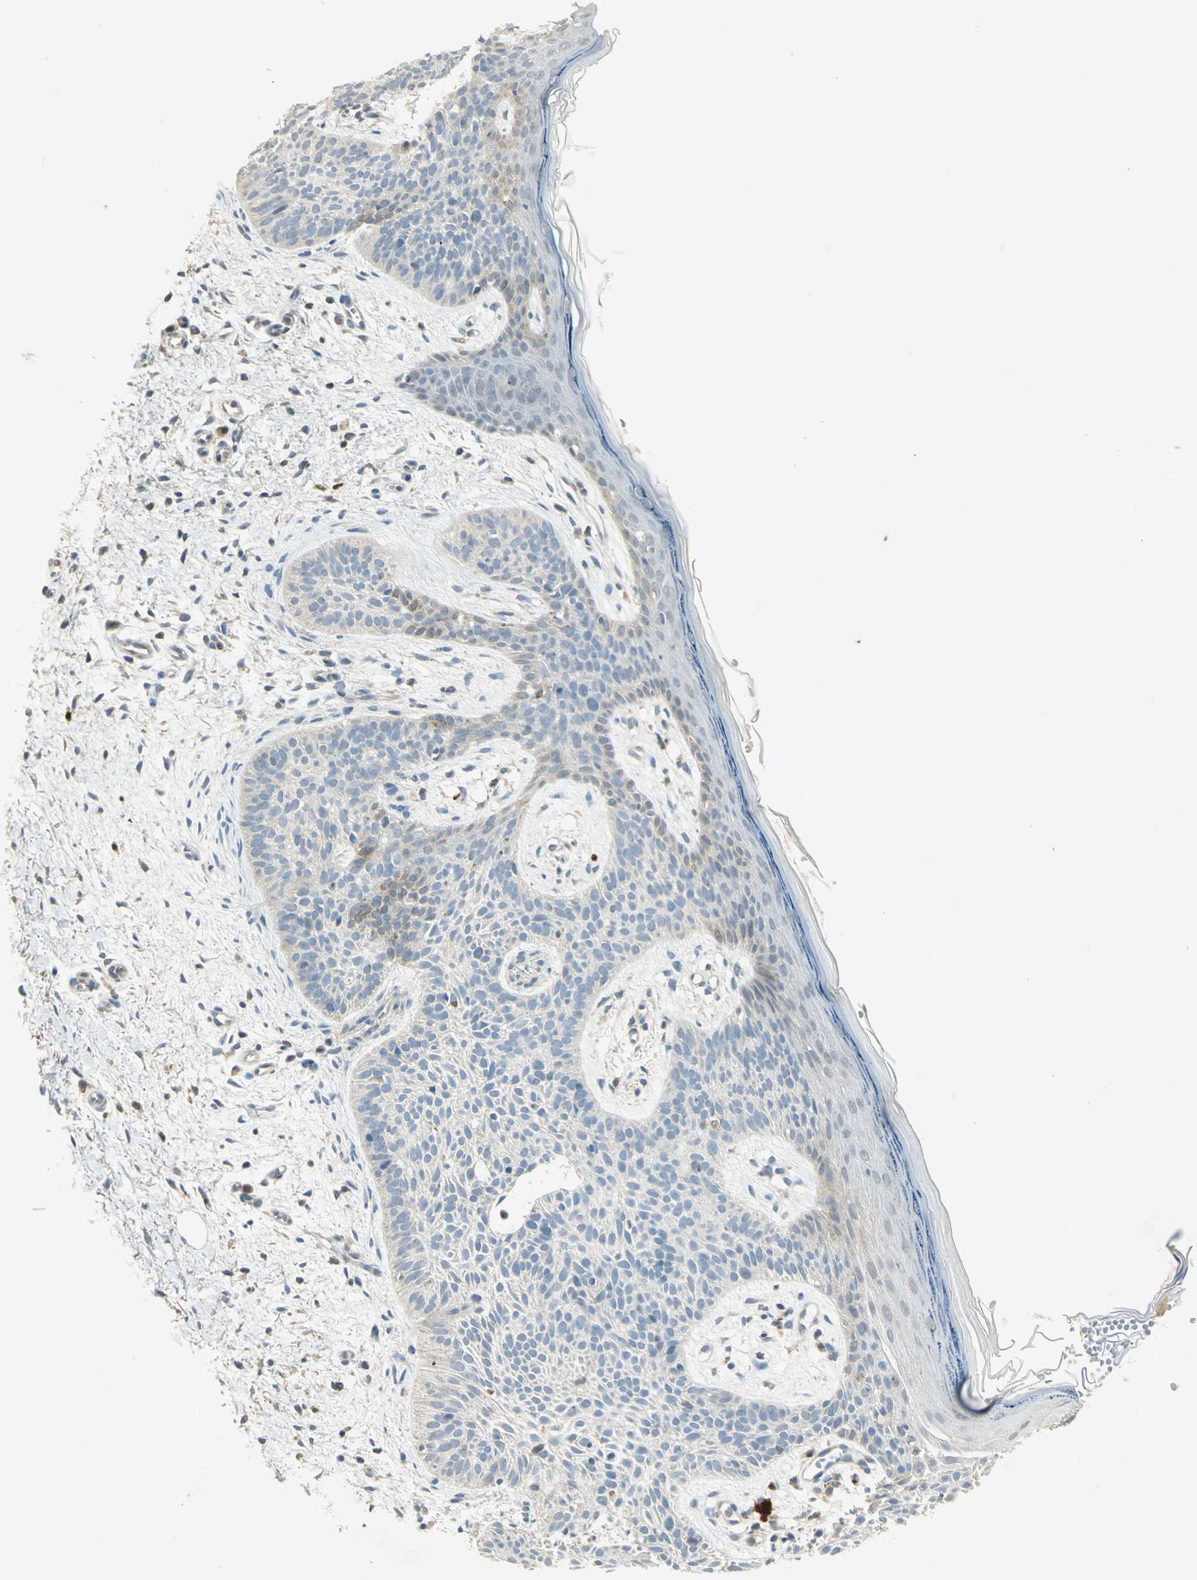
{"staining": {"intensity": "negative", "quantity": "none", "location": "none"}, "tissue": "skin cancer", "cell_type": "Tumor cells", "image_type": "cancer", "snomed": [{"axis": "morphology", "description": "Normal tissue, NOS"}, {"axis": "morphology", "description": "Basal cell carcinoma"}, {"axis": "topography", "description": "Skin"}], "caption": "Immunohistochemistry of skin basal cell carcinoma exhibits no expression in tumor cells.", "gene": "BIRC2", "patient": {"sex": "female", "age": 69}}